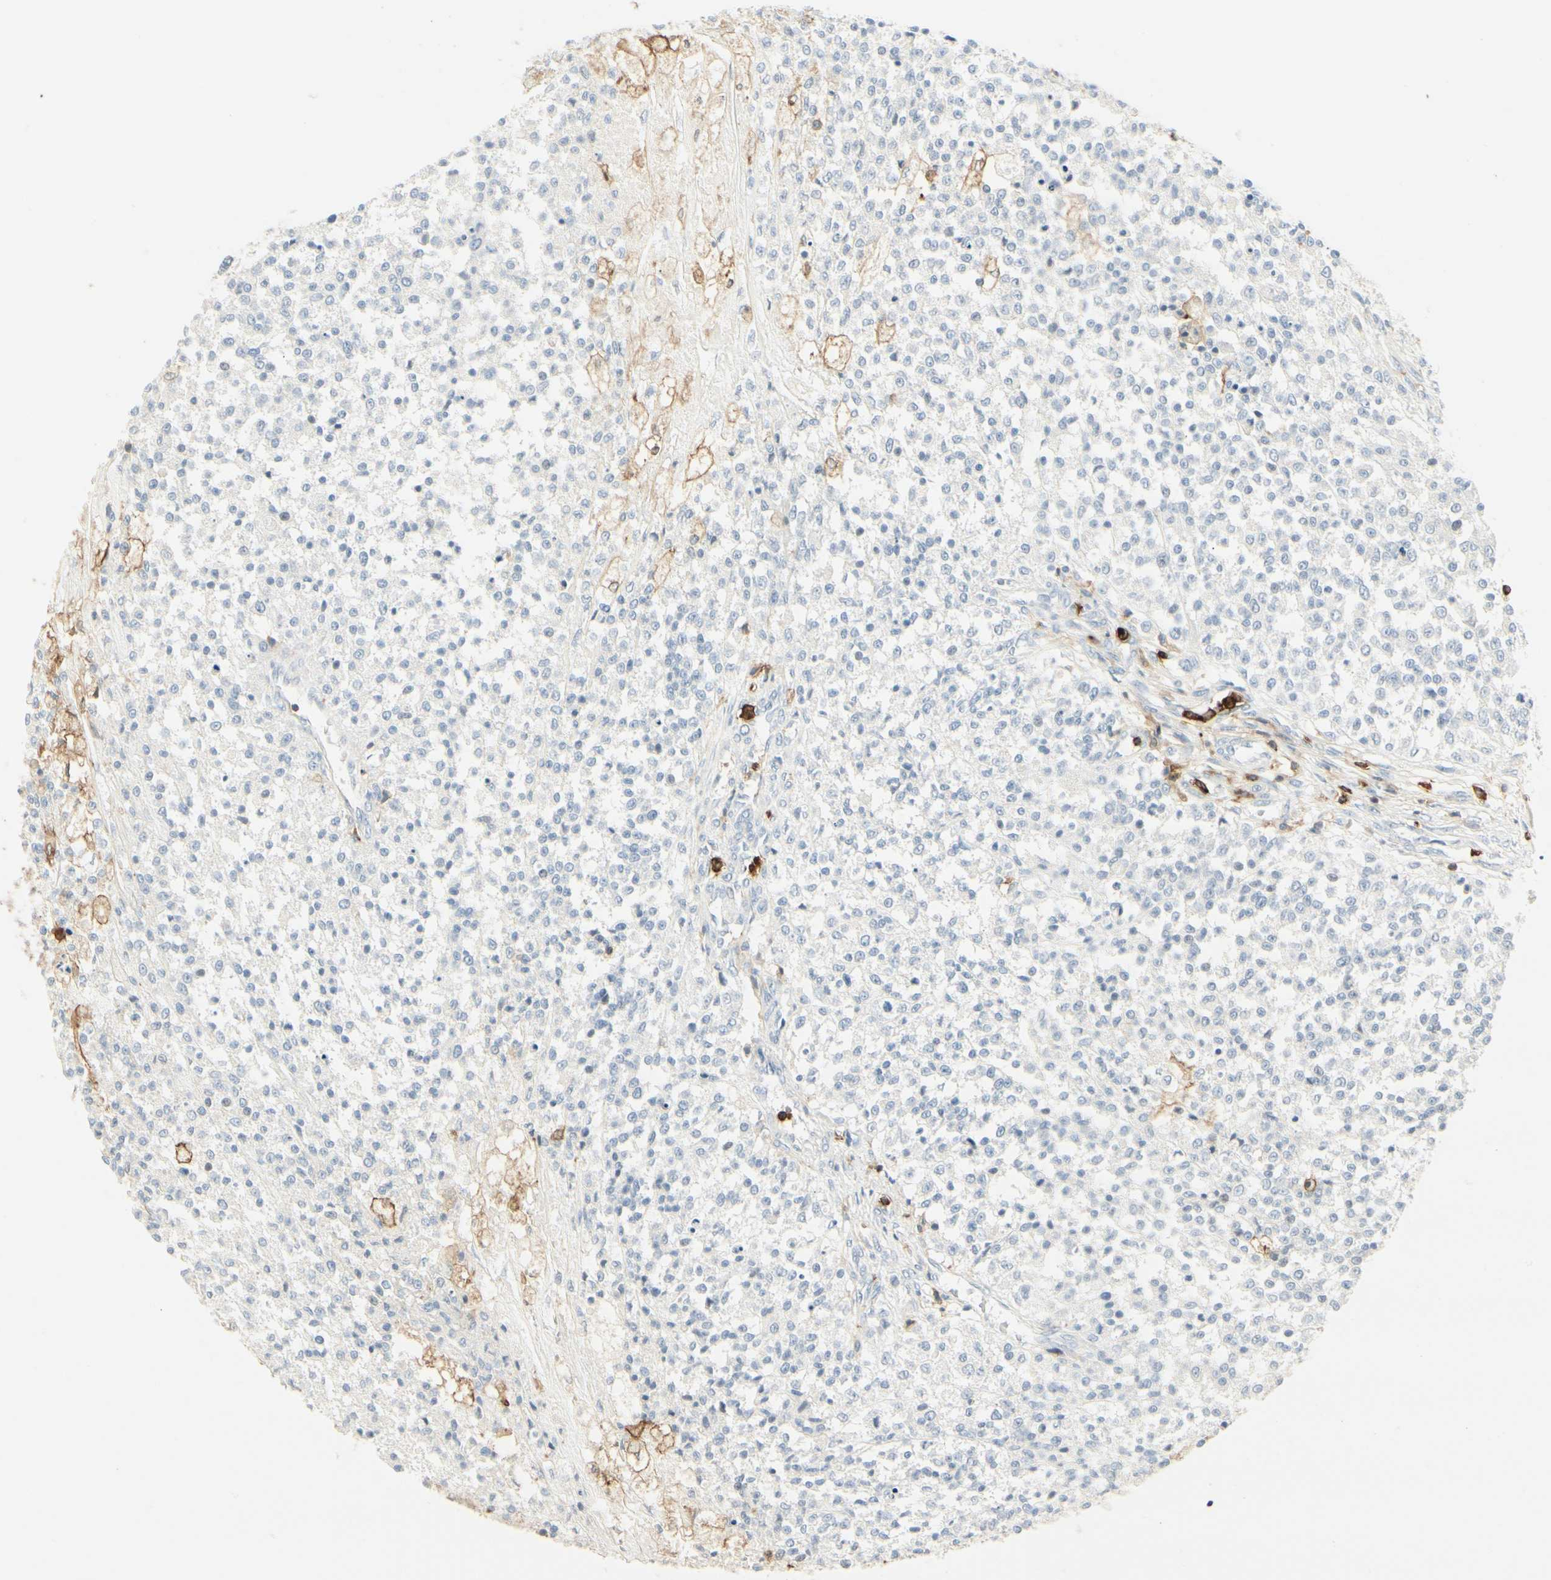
{"staining": {"intensity": "negative", "quantity": "none", "location": "none"}, "tissue": "testis cancer", "cell_type": "Tumor cells", "image_type": "cancer", "snomed": [{"axis": "morphology", "description": "Seminoma, NOS"}, {"axis": "topography", "description": "Testis"}], "caption": "Tumor cells show no significant expression in testis cancer.", "gene": "ITGB2", "patient": {"sex": "male", "age": 59}}